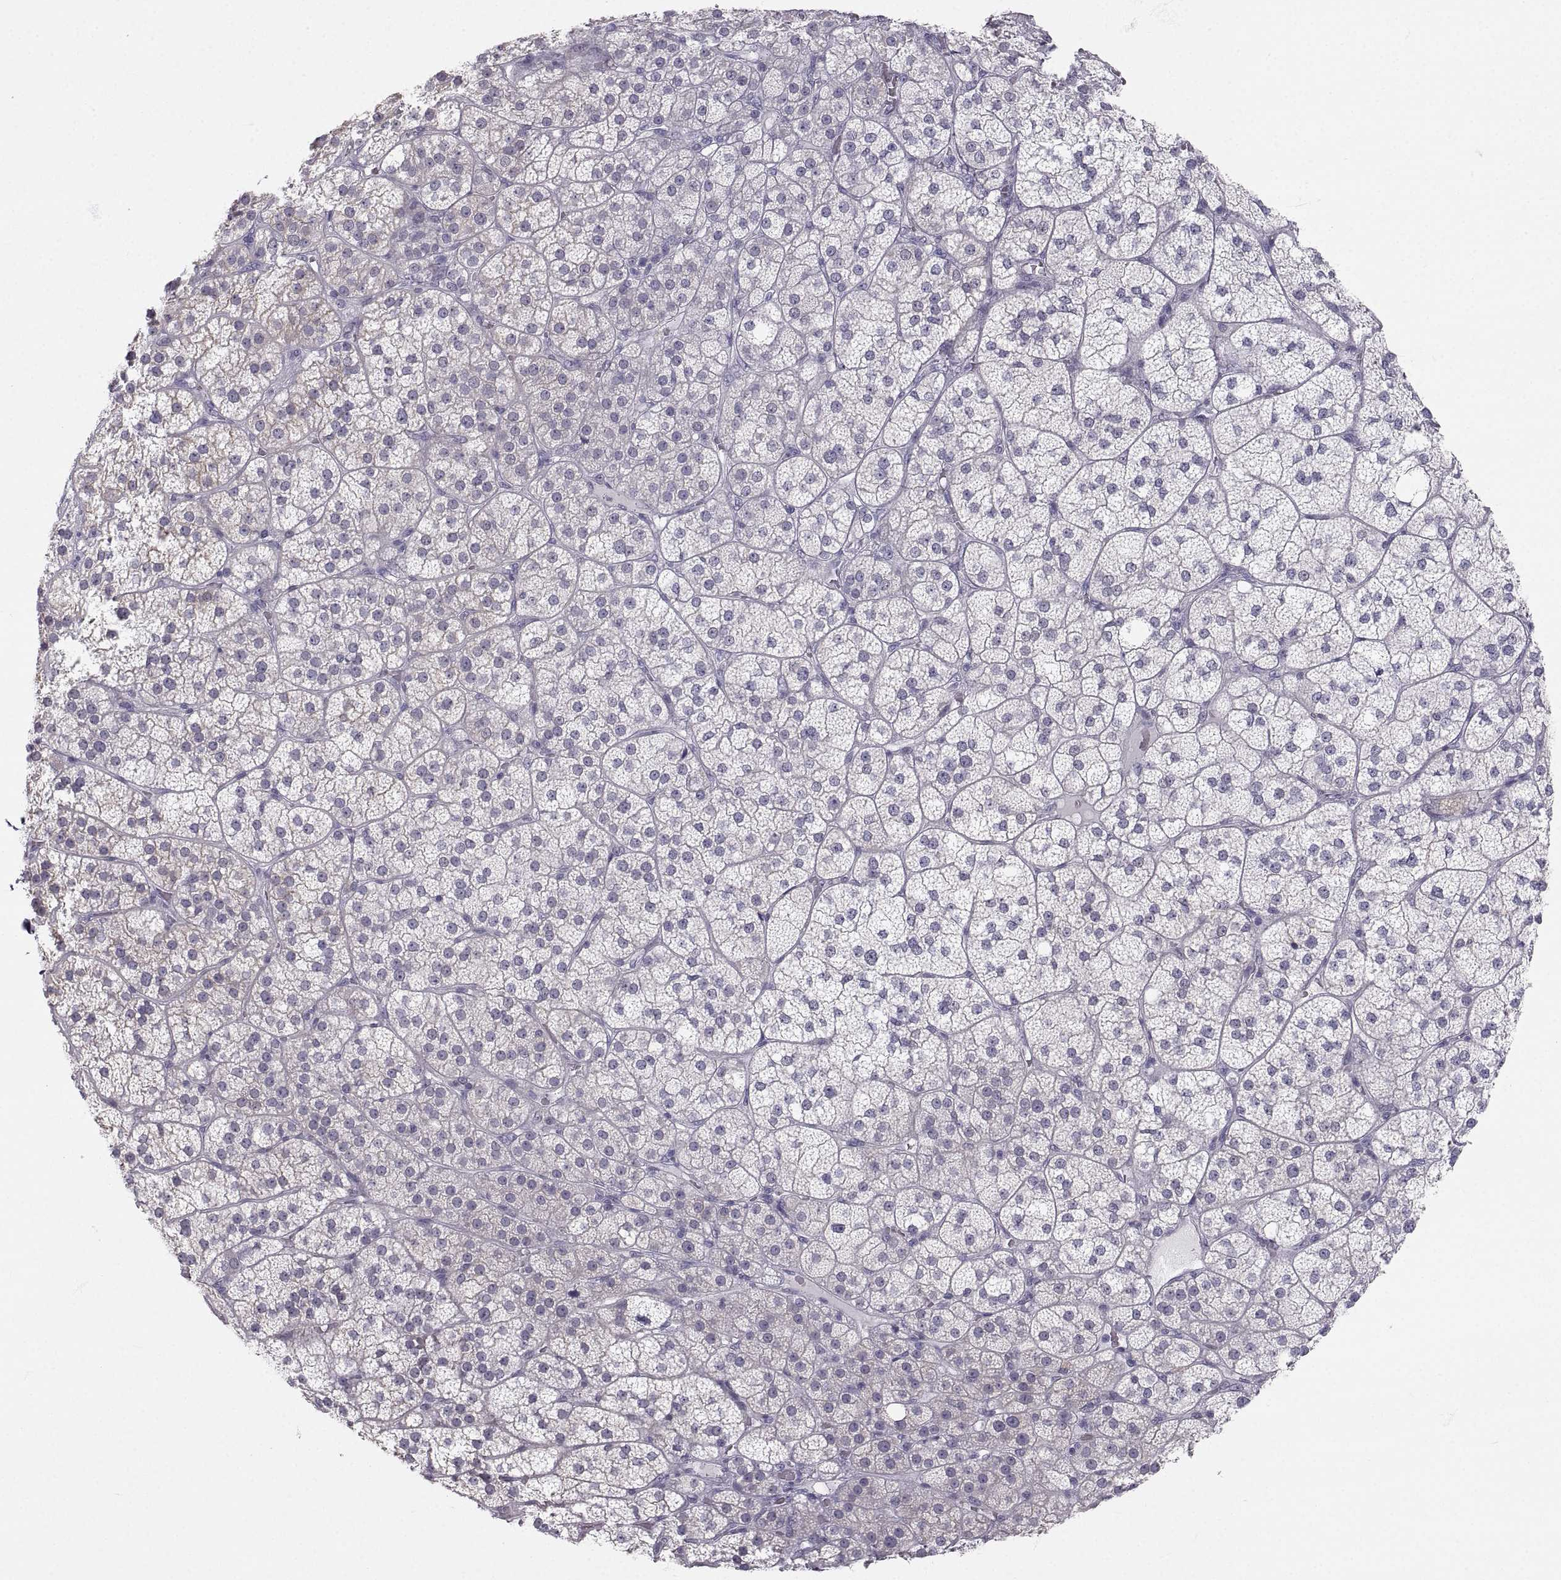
{"staining": {"intensity": "negative", "quantity": "none", "location": "none"}, "tissue": "adrenal gland", "cell_type": "Glandular cells", "image_type": "normal", "snomed": [{"axis": "morphology", "description": "Normal tissue, NOS"}, {"axis": "topography", "description": "Adrenal gland"}], "caption": "The micrograph shows no significant staining in glandular cells of adrenal gland.", "gene": "ZNF185", "patient": {"sex": "female", "age": 60}}